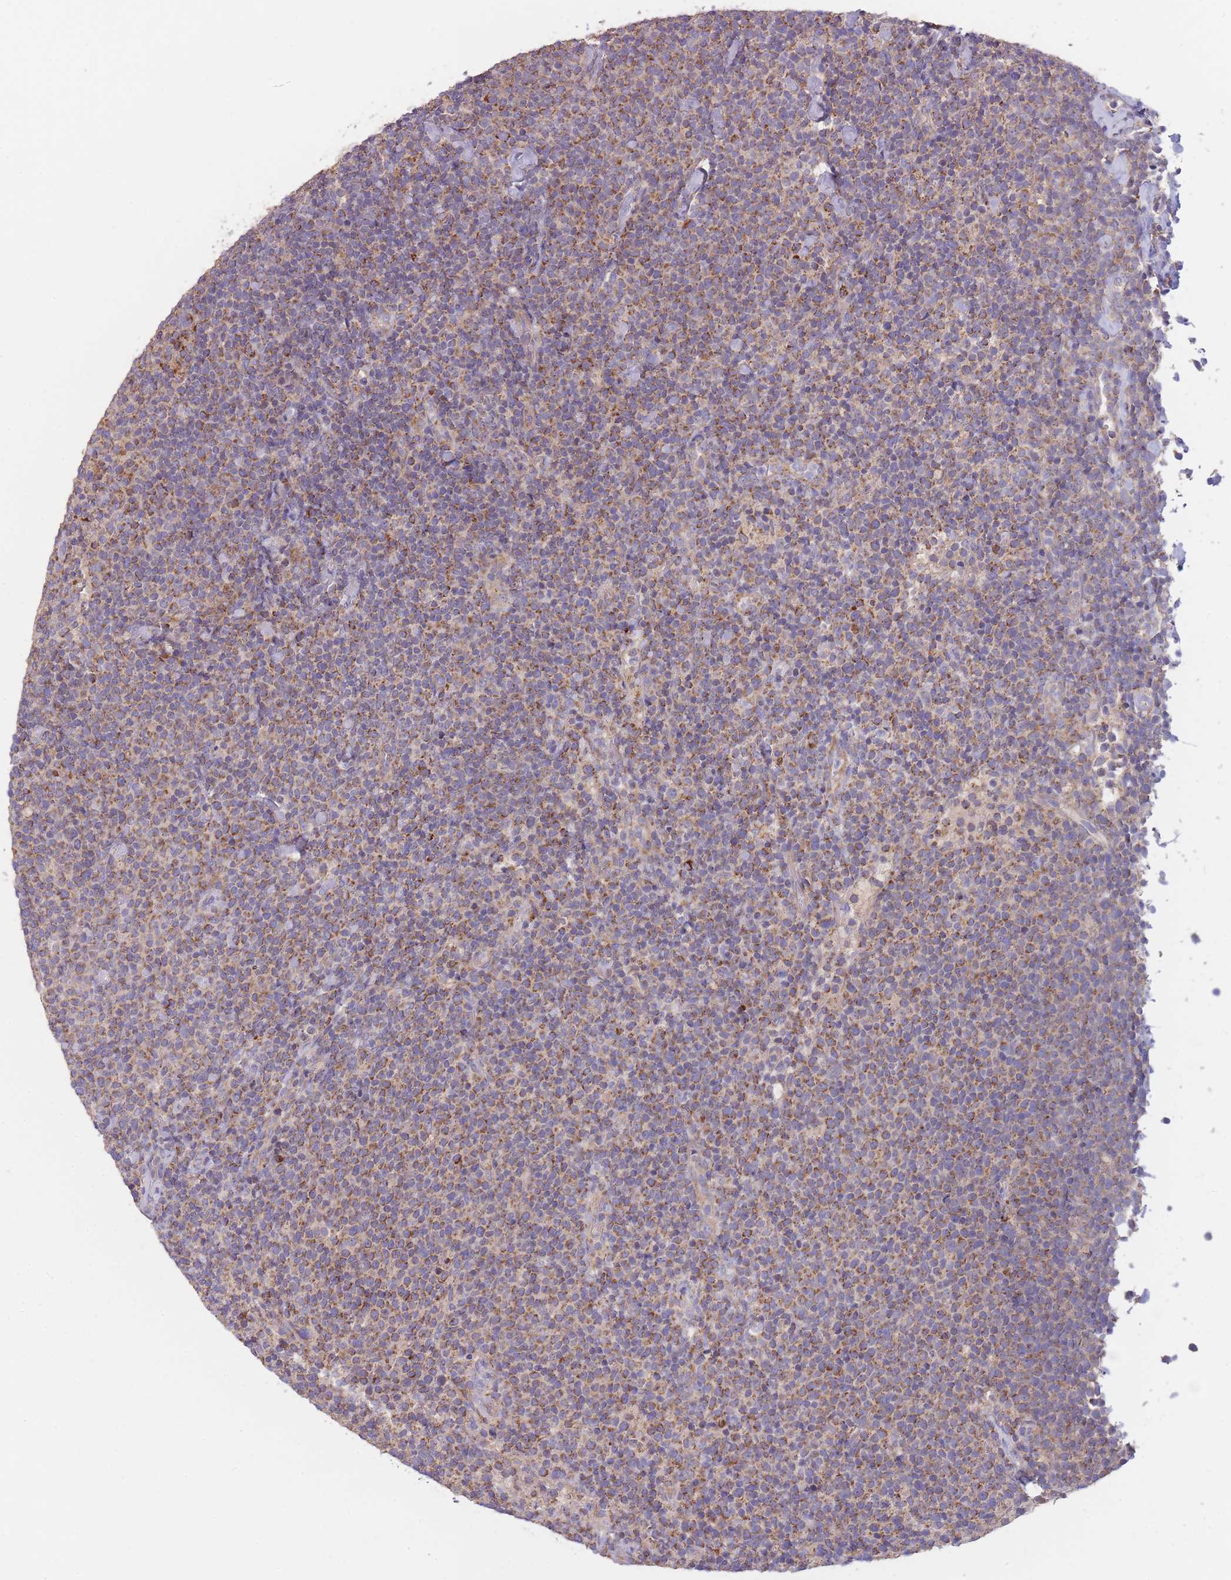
{"staining": {"intensity": "moderate", "quantity": ">75%", "location": "cytoplasmic/membranous"}, "tissue": "lymphoma", "cell_type": "Tumor cells", "image_type": "cancer", "snomed": [{"axis": "morphology", "description": "Malignant lymphoma, non-Hodgkin's type, High grade"}, {"axis": "topography", "description": "Lymph node"}], "caption": "This image exhibits immunohistochemistry staining of high-grade malignant lymphoma, non-Hodgkin's type, with medium moderate cytoplasmic/membranous expression in approximately >75% of tumor cells.", "gene": "SLC25A42", "patient": {"sex": "male", "age": 61}}